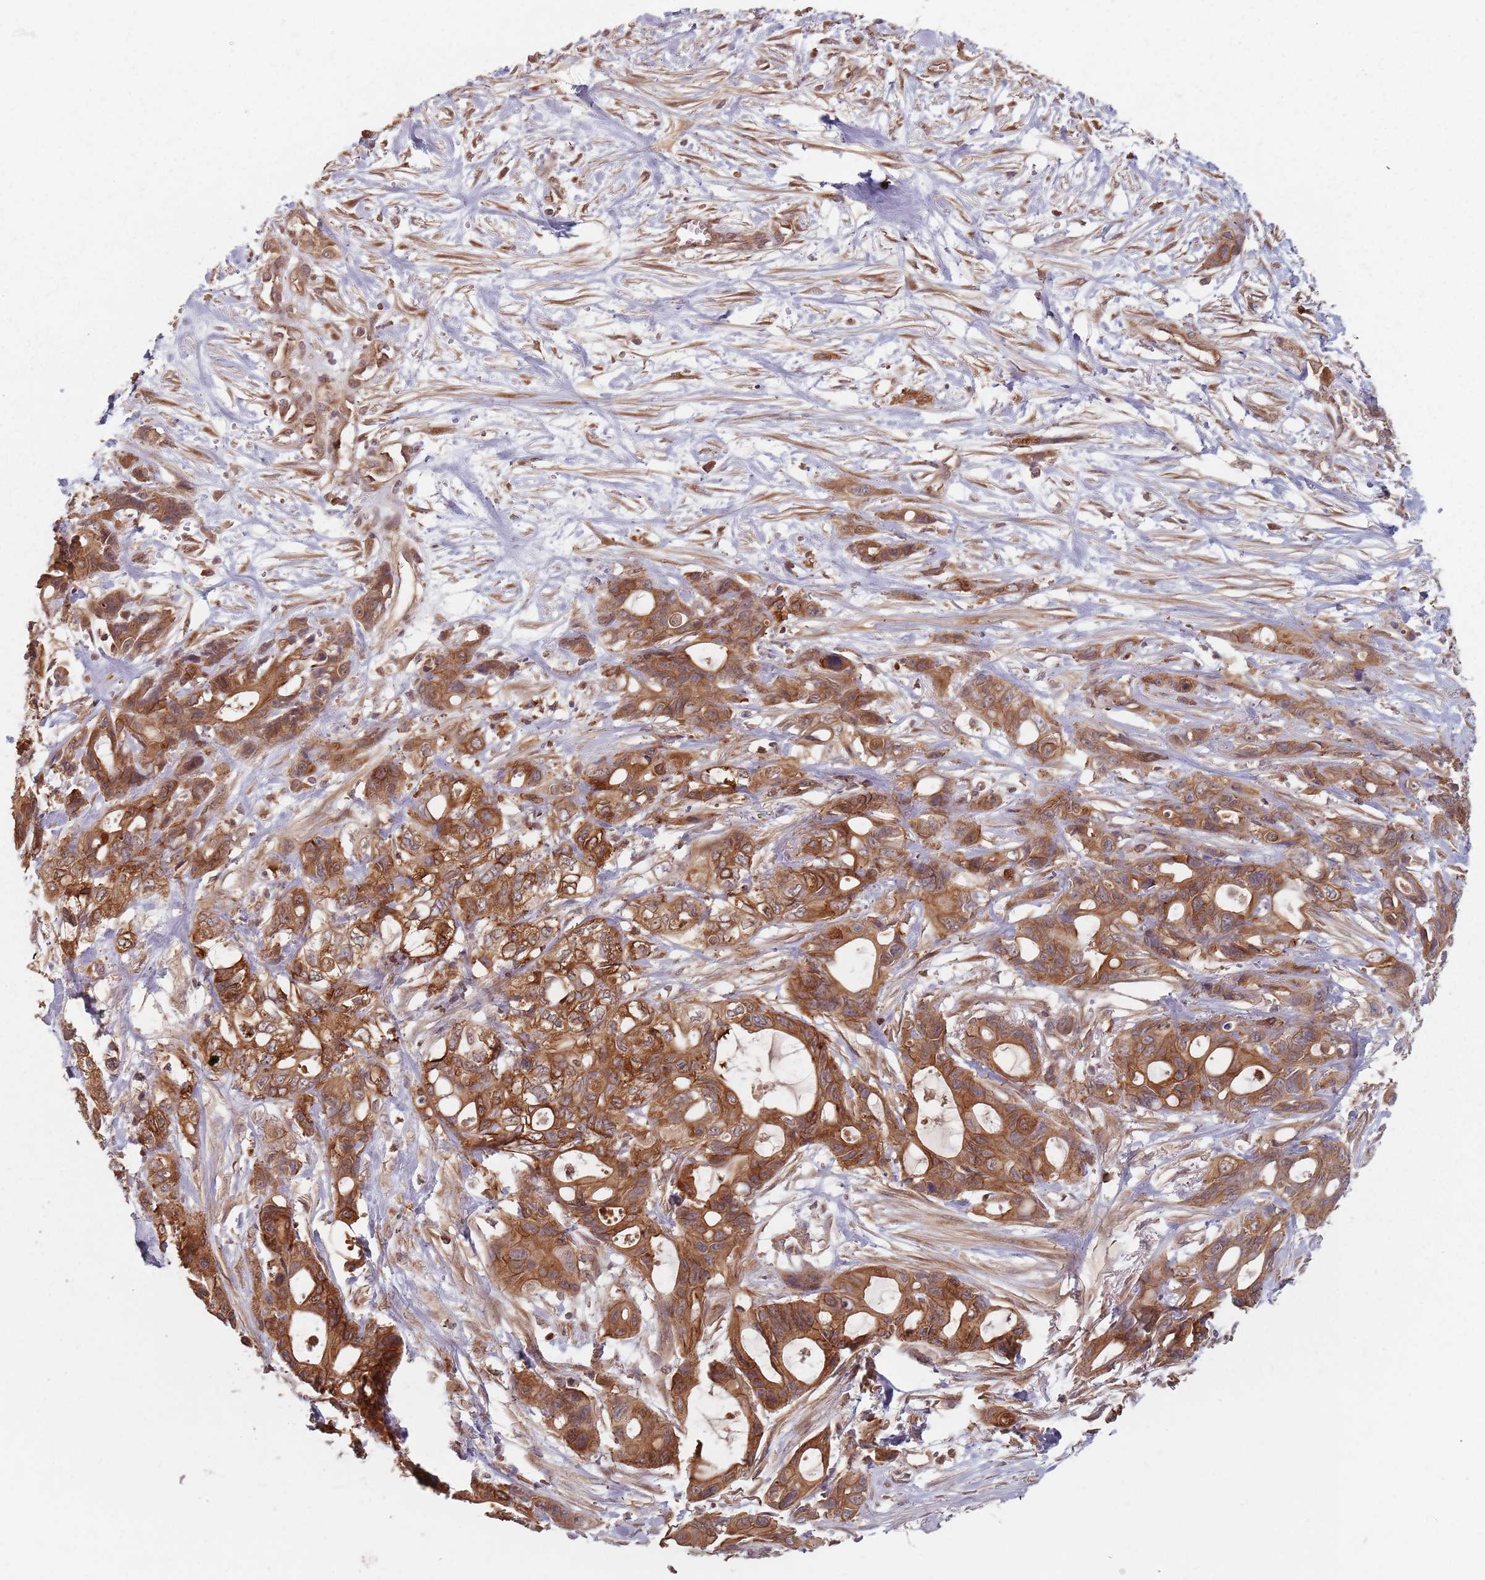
{"staining": {"intensity": "strong", "quantity": ">75%", "location": "cytoplasmic/membranous"}, "tissue": "ovarian cancer", "cell_type": "Tumor cells", "image_type": "cancer", "snomed": [{"axis": "morphology", "description": "Cystadenocarcinoma, mucinous, NOS"}, {"axis": "topography", "description": "Ovary"}], "caption": "Human mucinous cystadenocarcinoma (ovarian) stained with a brown dye displays strong cytoplasmic/membranous positive positivity in about >75% of tumor cells.", "gene": "C3orf14", "patient": {"sex": "female", "age": 70}}